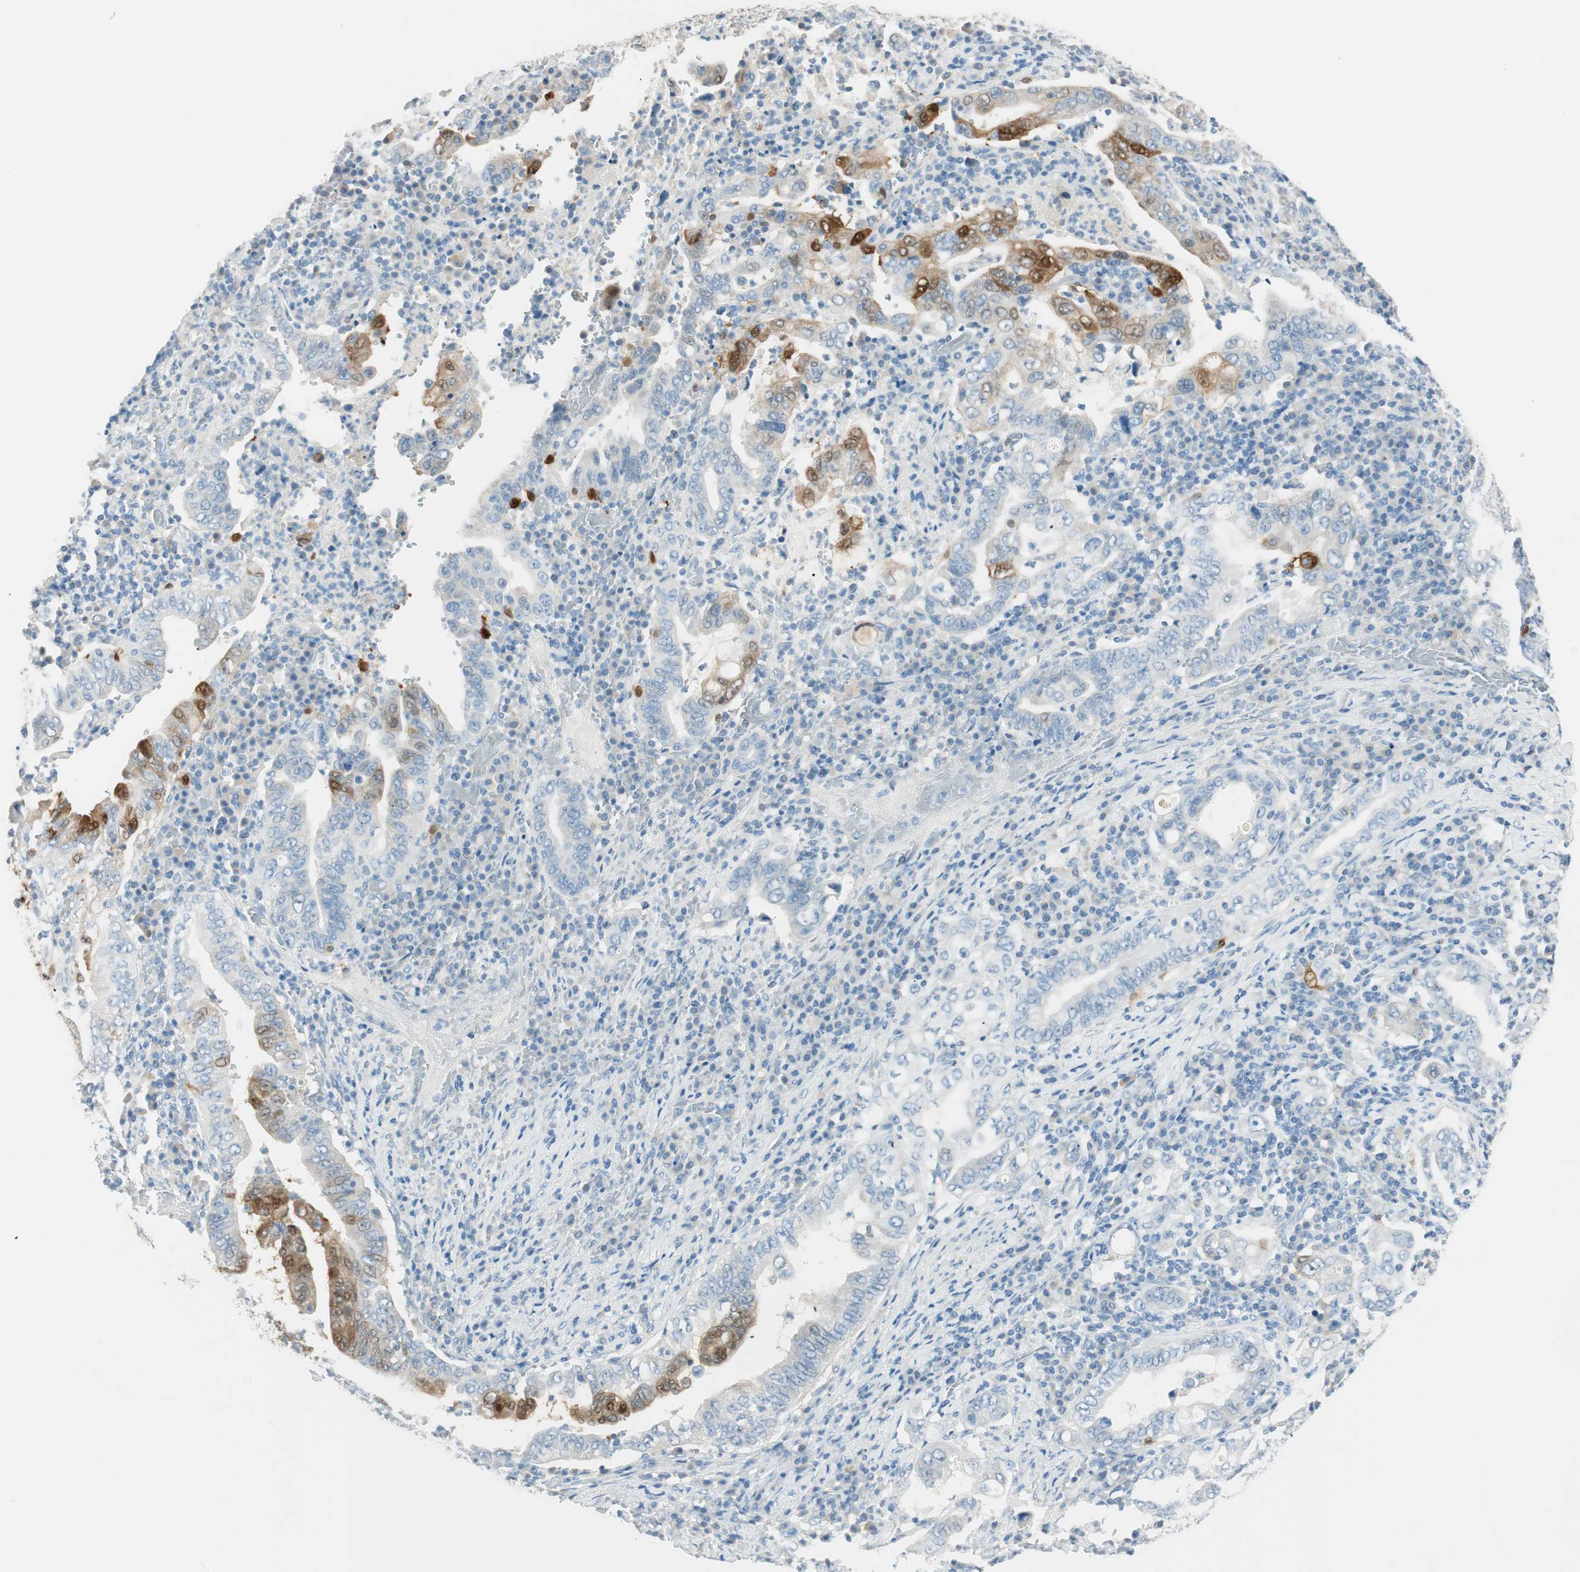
{"staining": {"intensity": "strong", "quantity": "<25%", "location": "cytoplasmic/membranous,nuclear"}, "tissue": "stomach cancer", "cell_type": "Tumor cells", "image_type": "cancer", "snomed": [{"axis": "morphology", "description": "Normal tissue, NOS"}, {"axis": "morphology", "description": "Adenocarcinoma, NOS"}, {"axis": "topography", "description": "Esophagus"}, {"axis": "topography", "description": "Stomach, upper"}, {"axis": "topography", "description": "Peripheral nerve tissue"}], "caption": "This image demonstrates IHC staining of human adenocarcinoma (stomach), with medium strong cytoplasmic/membranous and nuclear positivity in about <25% of tumor cells.", "gene": "HPGD", "patient": {"sex": "male", "age": 62}}